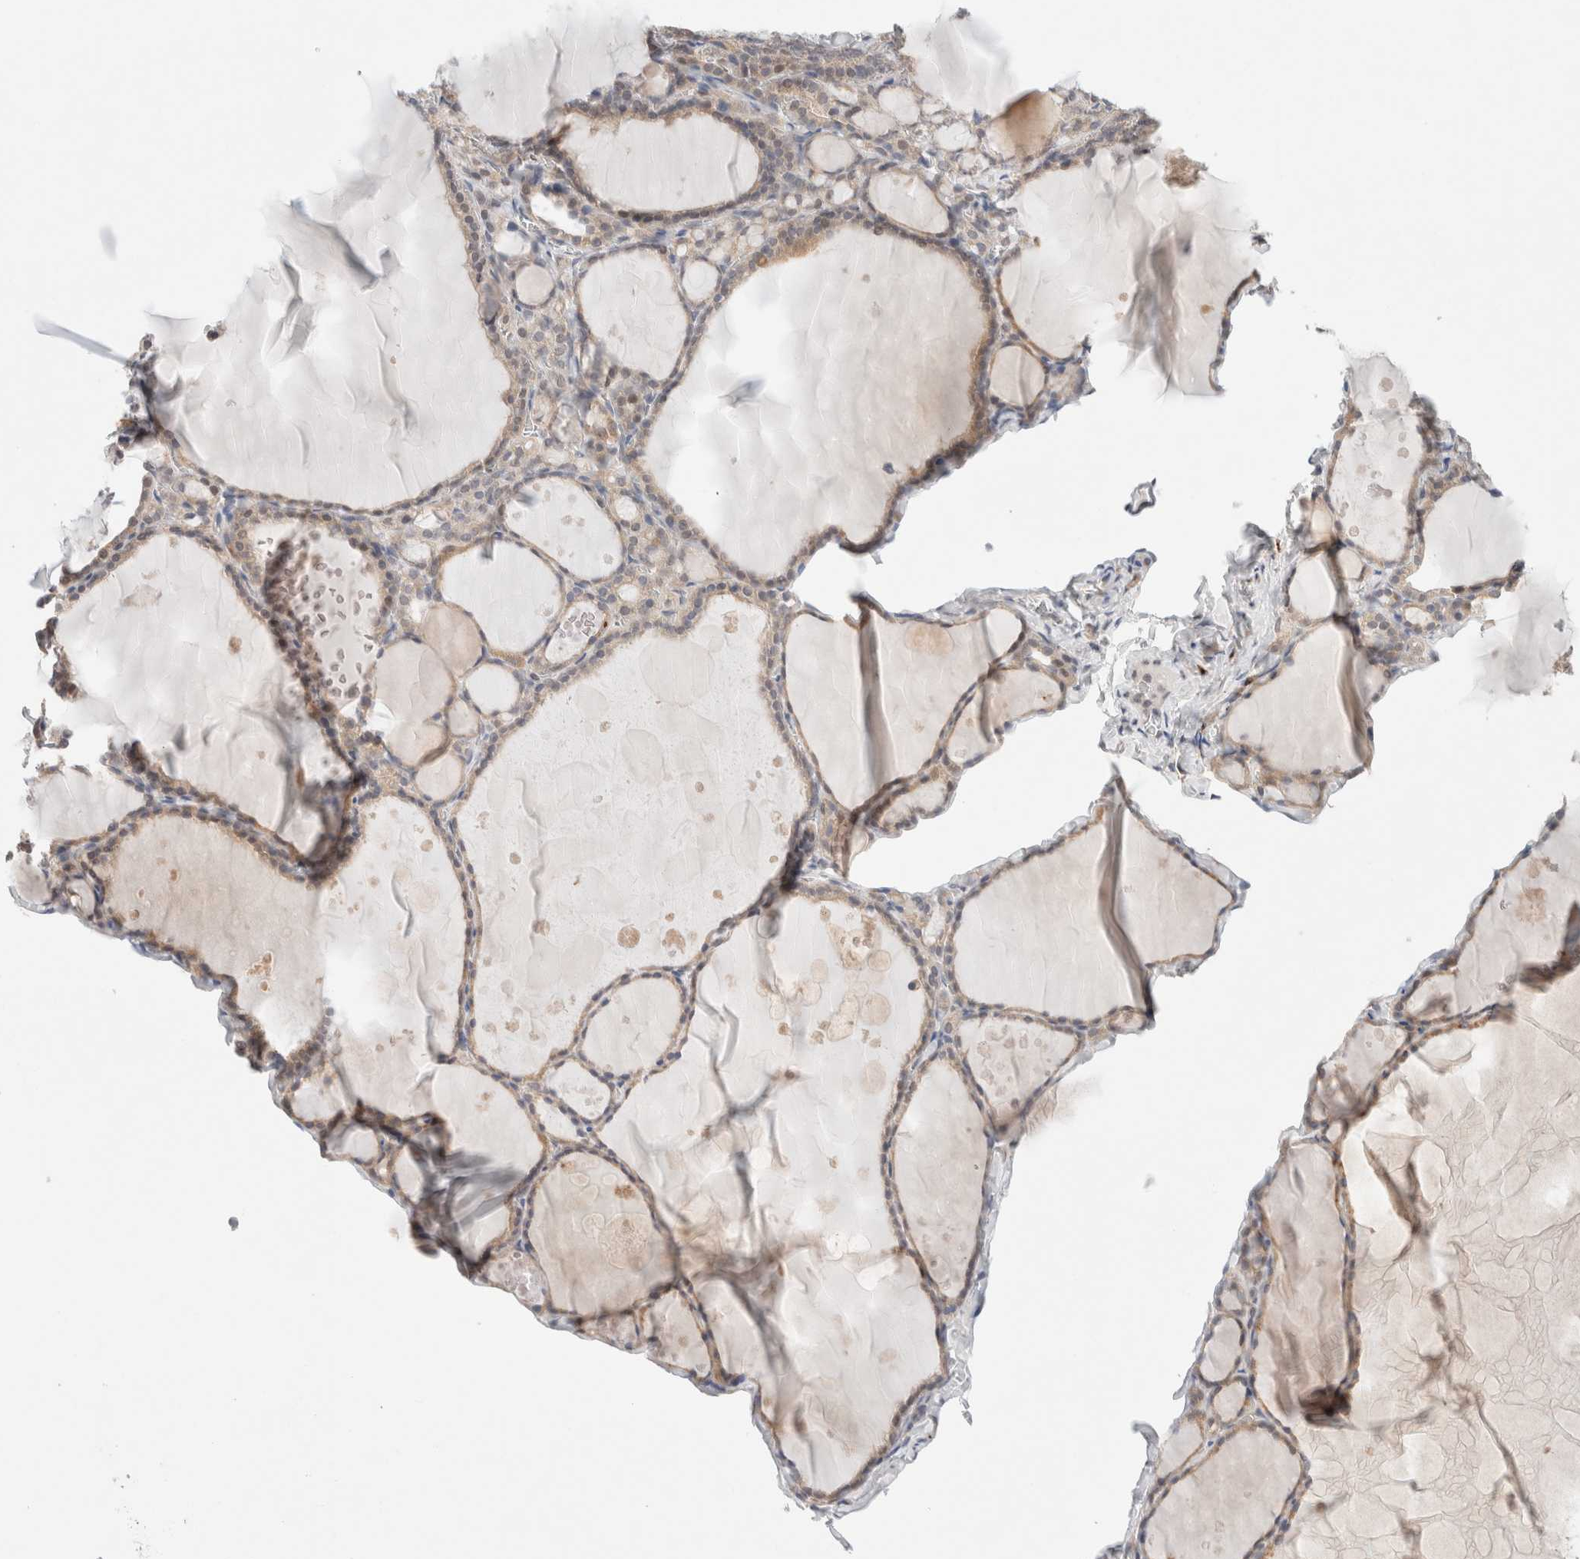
{"staining": {"intensity": "weak", "quantity": ">75%", "location": "cytoplasmic/membranous"}, "tissue": "thyroid gland", "cell_type": "Glandular cells", "image_type": "normal", "snomed": [{"axis": "morphology", "description": "Normal tissue, NOS"}, {"axis": "topography", "description": "Thyroid gland"}], "caption": "Immunohistochemistry (IHC) (DAB) staining of unremarkable human thyroid gland exhibits weak cytoplasmic/membranous protein staining in about >75% of glandular cells. (IHC, brightfield microscopy, high magnification).", "gene": "ERI3", "patient": {"sex": "male", "age": 56}}